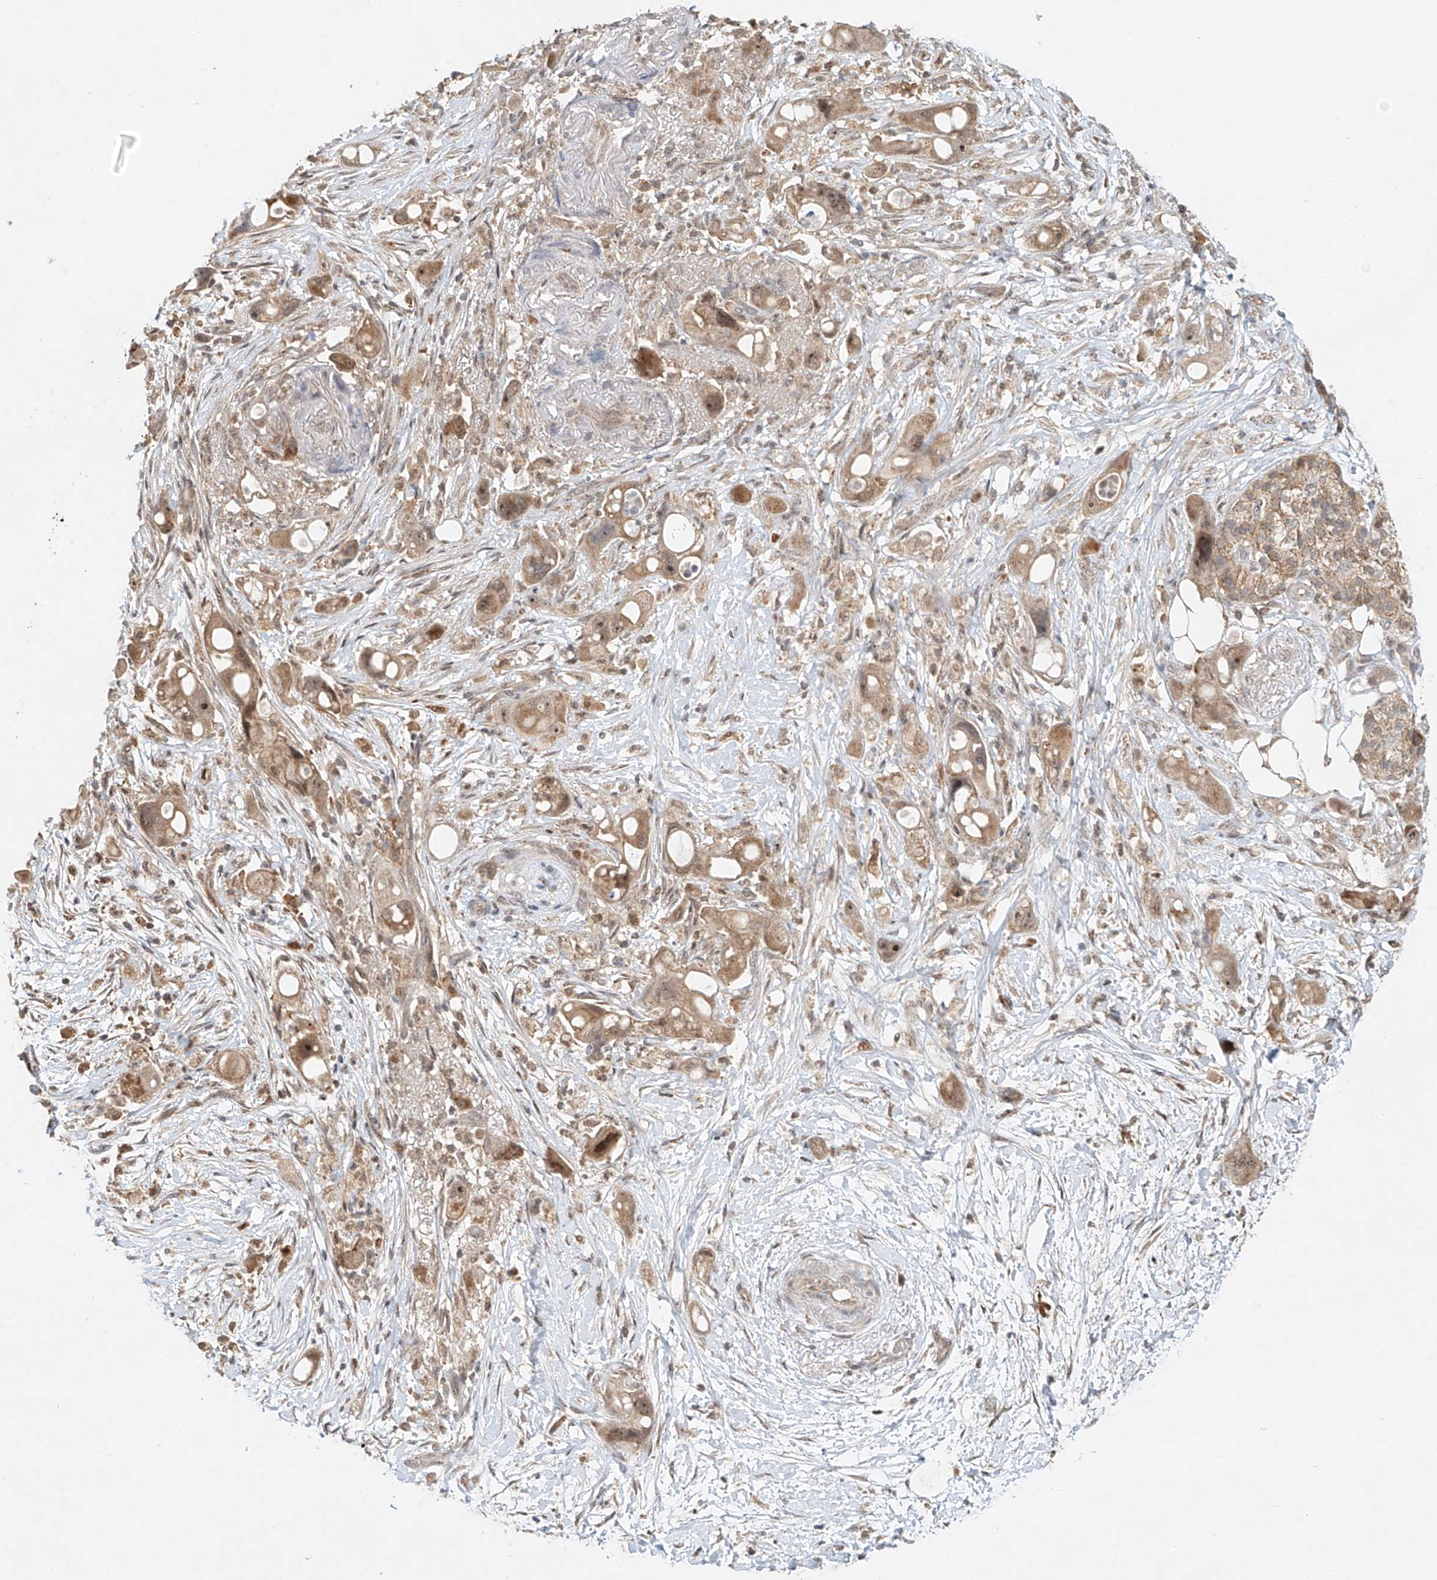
{"staining": {"intensity": "weak", "quantity": ">75%", "location": "cytoplasmic/membranous,nuclear"}, "tissue": "pancreatic cancer", "cell_type": "Tumor cells", "image_type": "cancer", "snomed": [{"axis": "morphology", "description": "Normal tissue, NOS"}, {"axis": "morphology", "description": "Adenocarcinoma, NOS"}, {"axis": "topography", "description": "Pancreas"}], "caption": "Immunohistochemistry (IHC) (DAB (3,3'-diaminobenzidine)) staining of human pancreatic cancer (adenocarcinoma) shows weak cytoplasmic/membranous and nuclear protein expression in about >75% of tumor cells.", "gene": "SYTL3", "patient": {"sex": "female", "age": 68}}